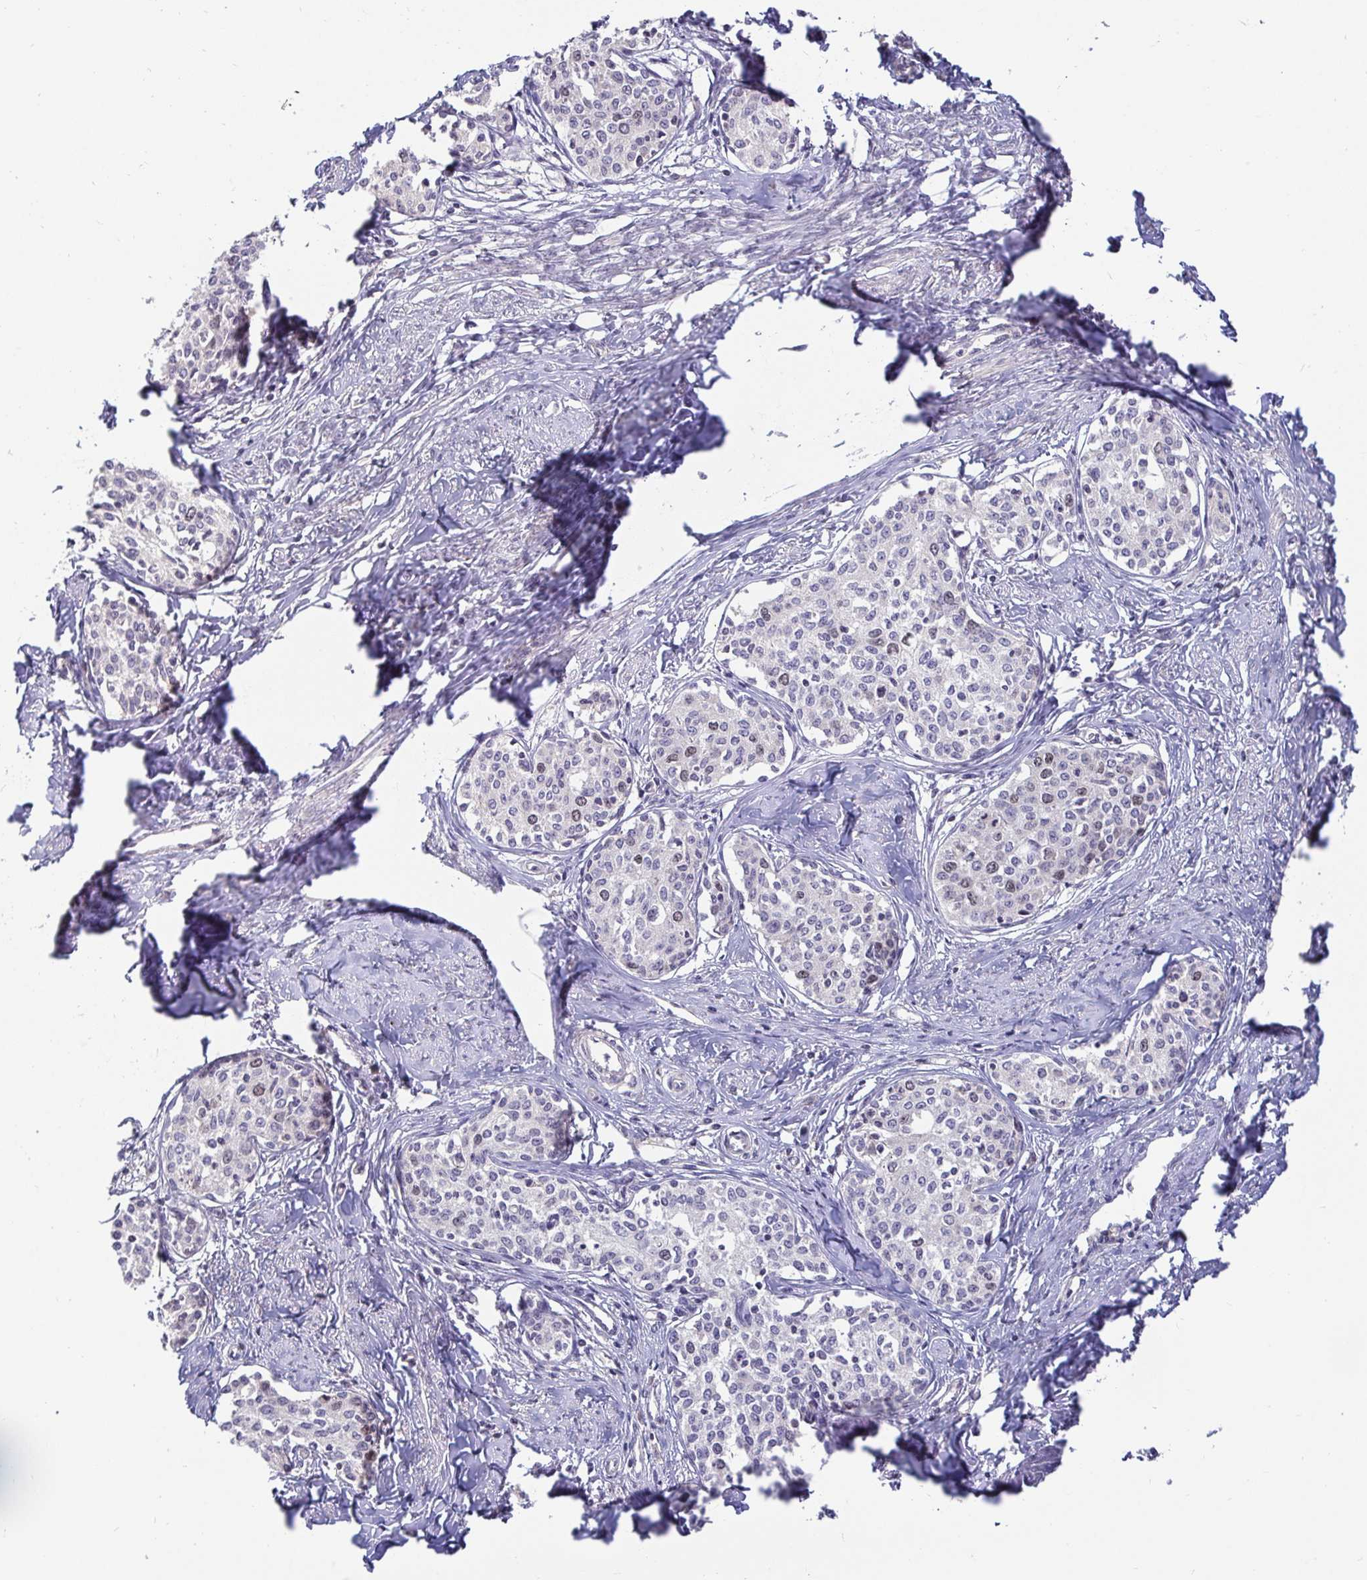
{"staining": {"intensity": "negative", "quantity": "none", "location": "none"}, "tissue": "cervical cancer", "cell_type": "Tumor cells", "image_type": "cancer", "snomed": [{"axis": "morphology", "description": "Squamous cell carcinoma, NOS"}, {"axis": "morphology", "description": "Adenocarcinoma, NOS"}, {"axis": "topography", "description": "Cervix"}], "caption": "A histopathology image of squamous cell carcinoma (cervical) stained for a protein demonstrates no brown staining in tumor cells.", "gene": "ANLN", "patient": {"sex": "female", "age": 52}}